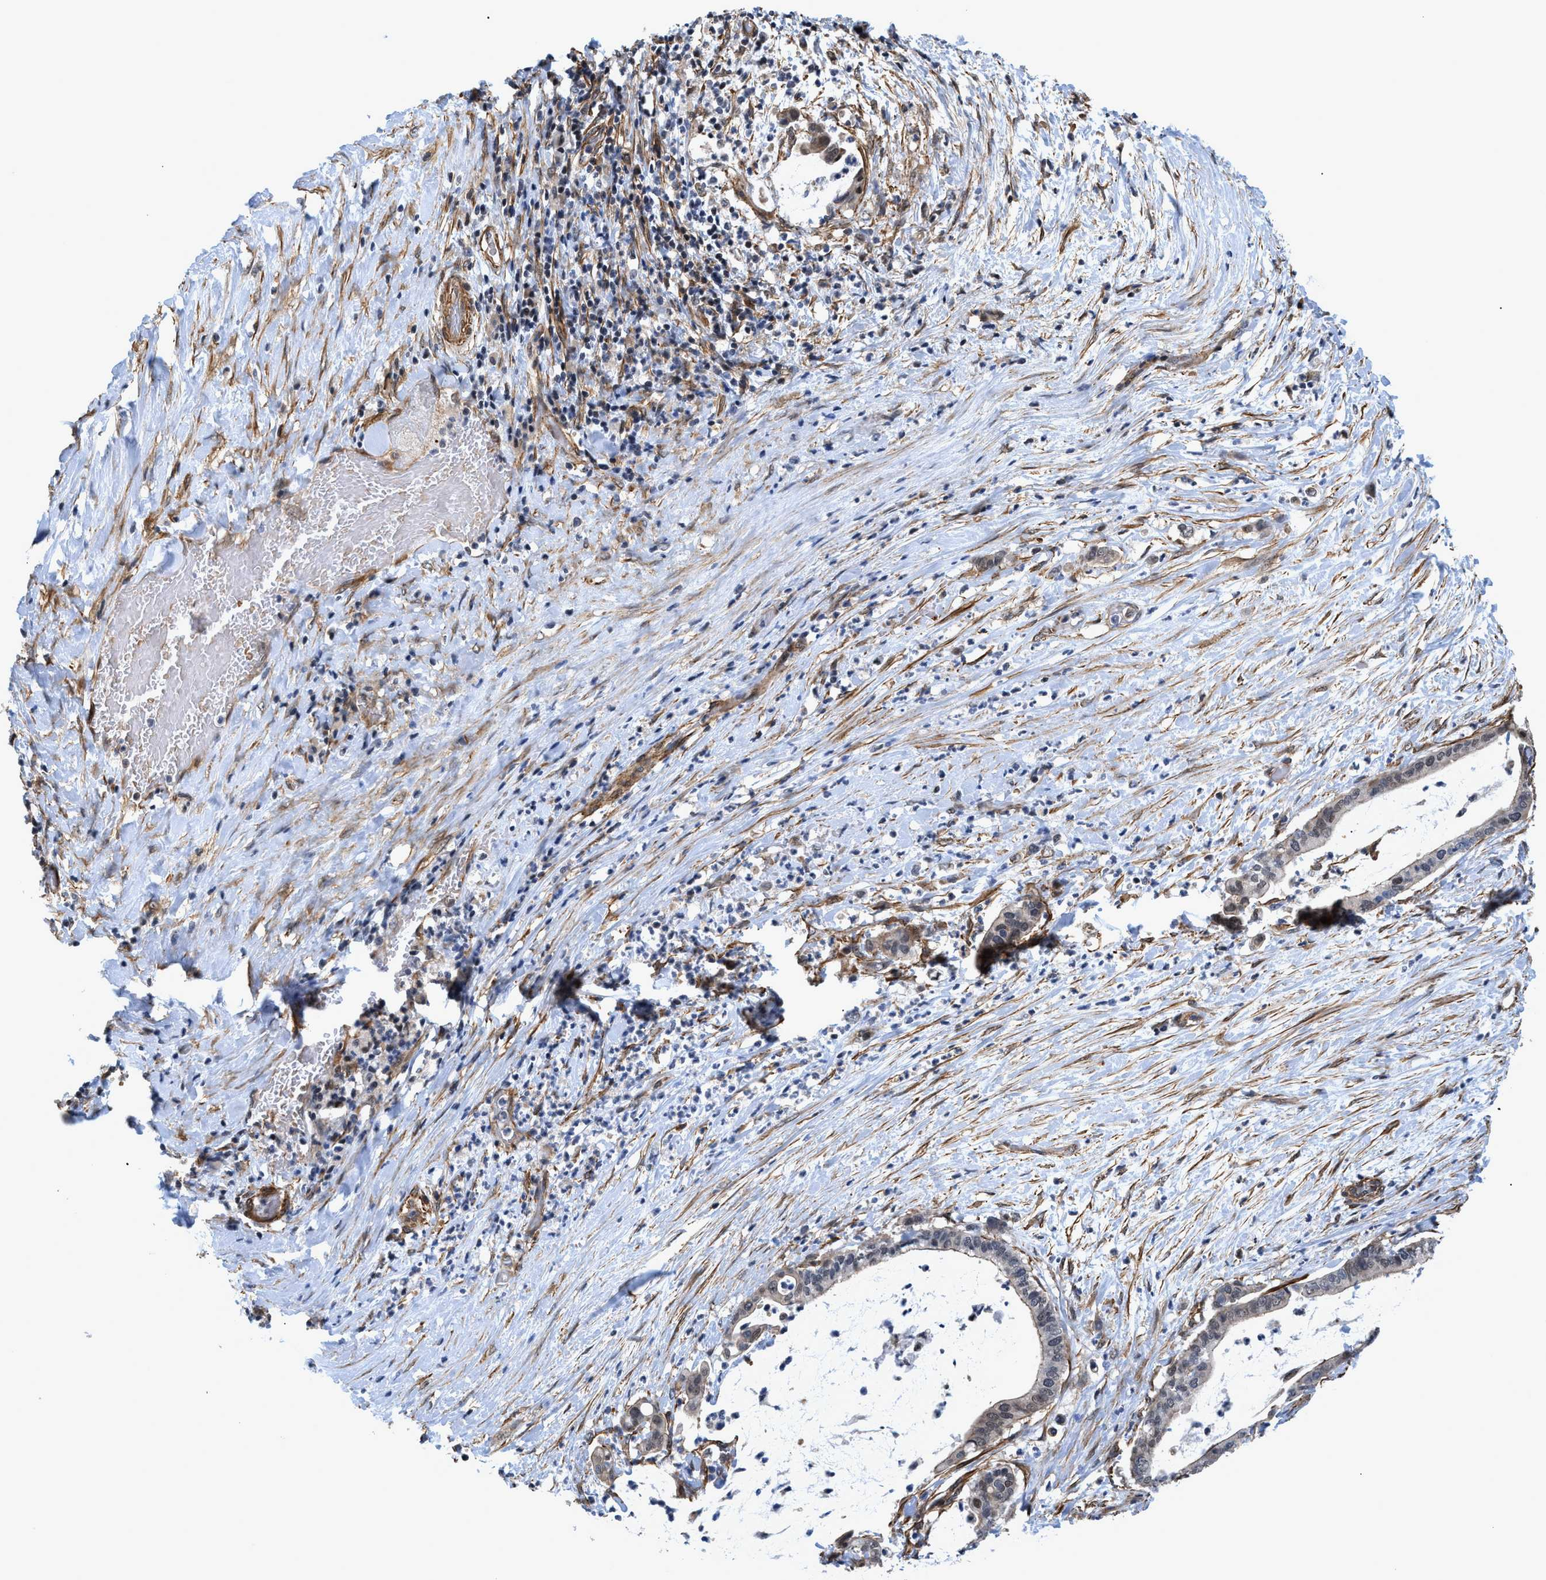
{"staining": {"intensity": "moderate", "quantity": "<25%", "location": "nuclear"}, "tissue": "pancreatic cancer", "cell_type": "Tumor cells", "image_type": "cancer", "snomed": [{"axis": "morphology", "description": "Adenocarcinoma, NOS"}, {"axis": "topography", "description": "Pancreas"}], "caption": "A low amount of moderate nuclear positivity is identified in approximately <25% of tumor cells in adenocarcinoma (pancreatic) tissue. (IHC, brightfield microscopy, high magnification).", "gene": "GPRASP2", "patient": {"sex": "male", "age": 41}}